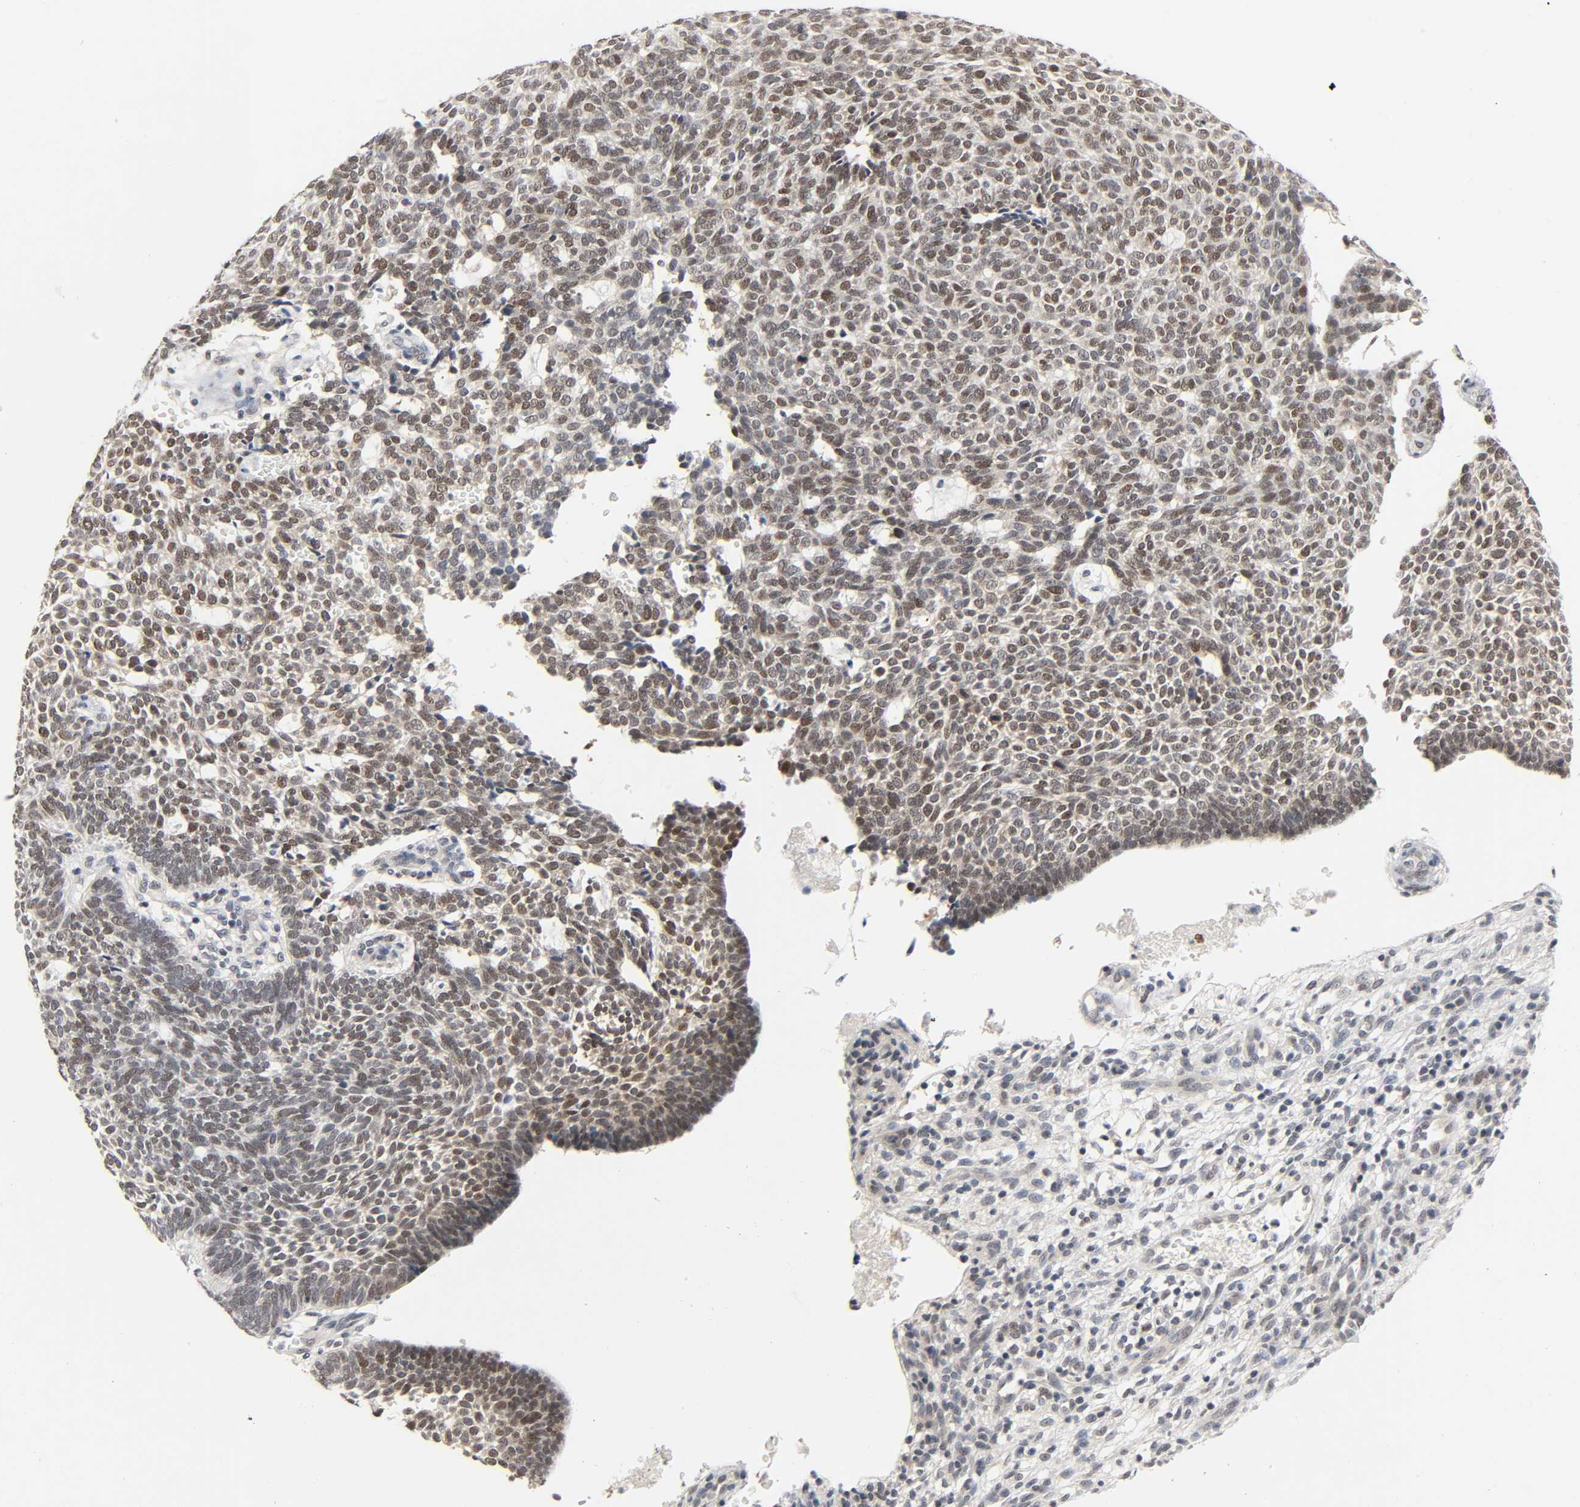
{"staining": {"intensity": "moderate", "quantity": "25%-75%", "location": "nuclear"}, "tissue": "skin cancer", "cell_type": "Tumor cells", "image_type": "cancer", "snomed": [{"axis": "morphology", "description": "Normal tissue, NOS"}, {"axis": "morphology", "description": "Basal cell carcinoma"}, {"axis": "topography", "description": "Skin"}], "caption": "The photomicrograph displays immunohistochemical staining of skin basal cell carcinoma. There is moderate nuclear staining is appreciated in approximately 25%-75% of tumor cells. (Brightfield microscopy of DAB IHC at high magnification).", "gene": "MAPKAPK5", "patient": {"sex": "male", "age": 87}}